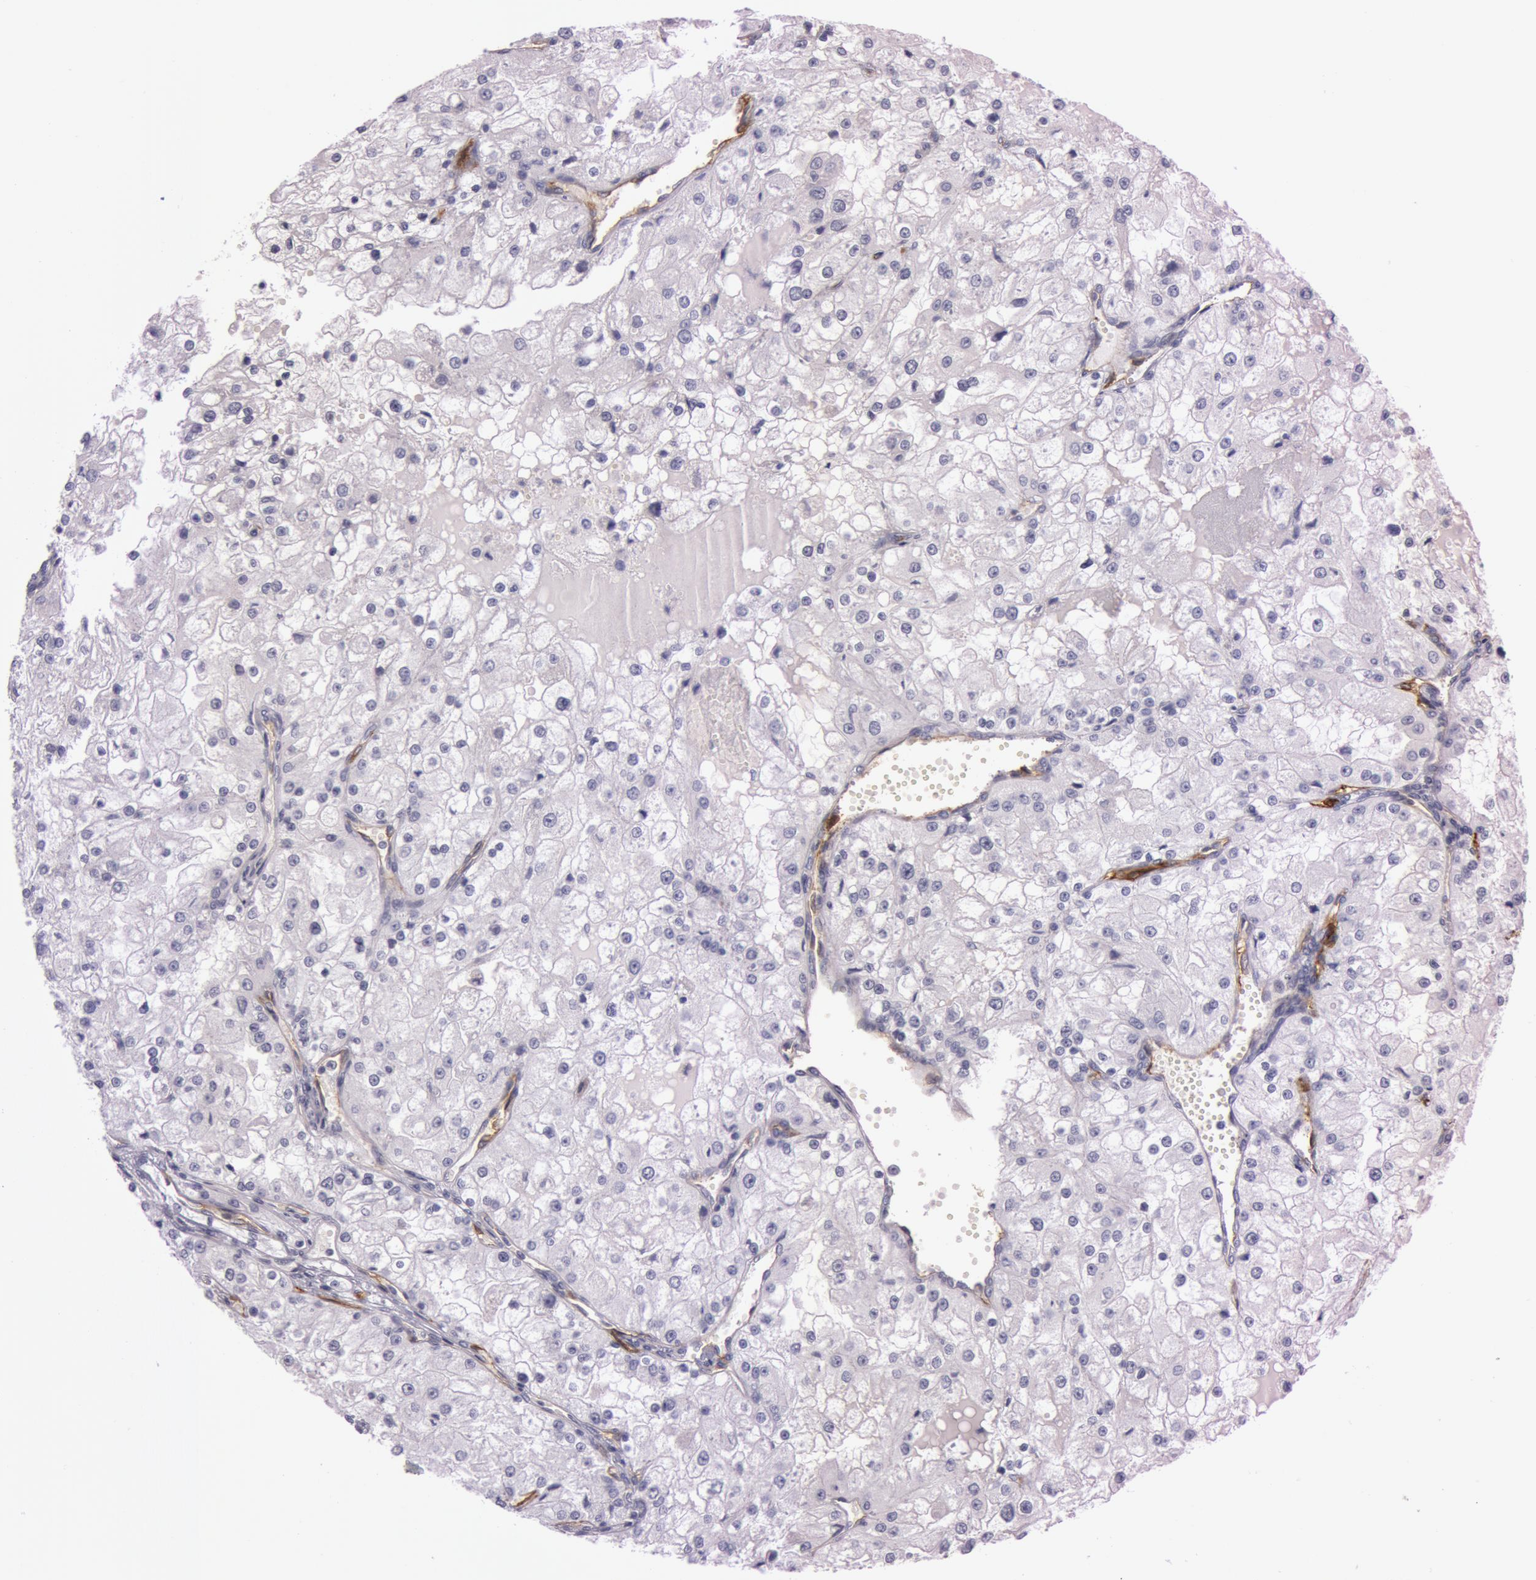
{"staining": {"intensity": "negative", "quantity": "none", "location": "none"}, "tissue": "renal cancer", "cell_type": "Tumor cells", "image_type": "cancer", "snomed": [{"axis": "morphology", "description": "Adenocarcinoma, NOS"}, {"axis": "topography", "description": "Kidney"}], "caption": "An image of human renal adenocarcinoma is negative for staining in tumor cells.", "gene": "FOLH1", "patient": {"sex": "female", "age": 74}}